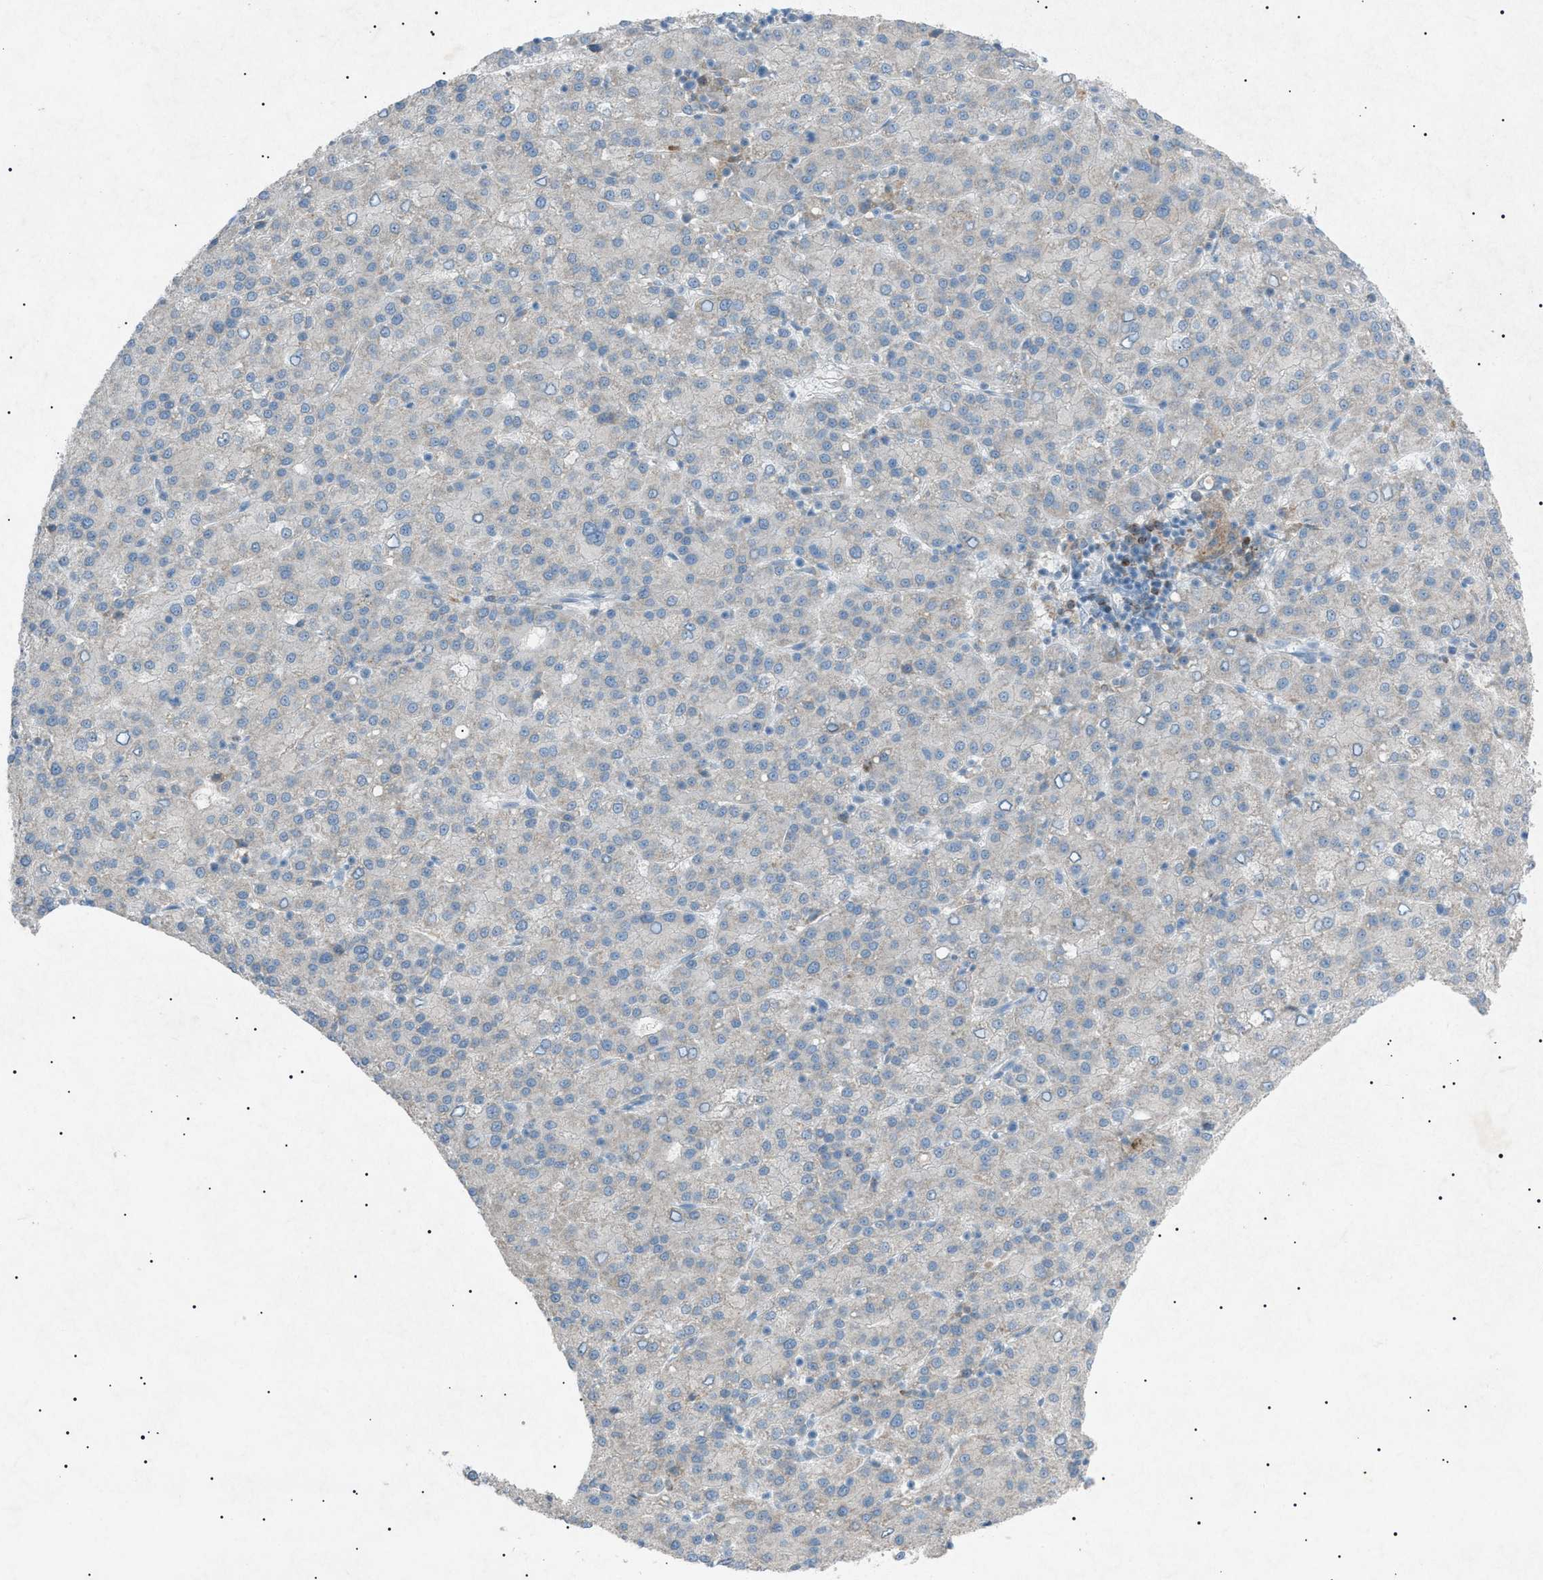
{"staining": {"intensity": "negative", "quantity": "none", "location": "none"}, "tissue": "liver cancer", "cell_type": "Tumor cells", "image_type": "cancer", "snomed": [{"axis": "morphology", "description": "Carcinoma, Hepatocellular, NOS"}, {"axis": "topography", "description": "Liver"}], "caption": "High magnification brightfield microscopy of liver cancer stained with DAB (brown) and counterstained with hematoxylin (blue): tumor cells show no significant positivity. Nuclei are stained in blue.", "gene": "BTK", "patient": {"sex": "female", "age": 58}}